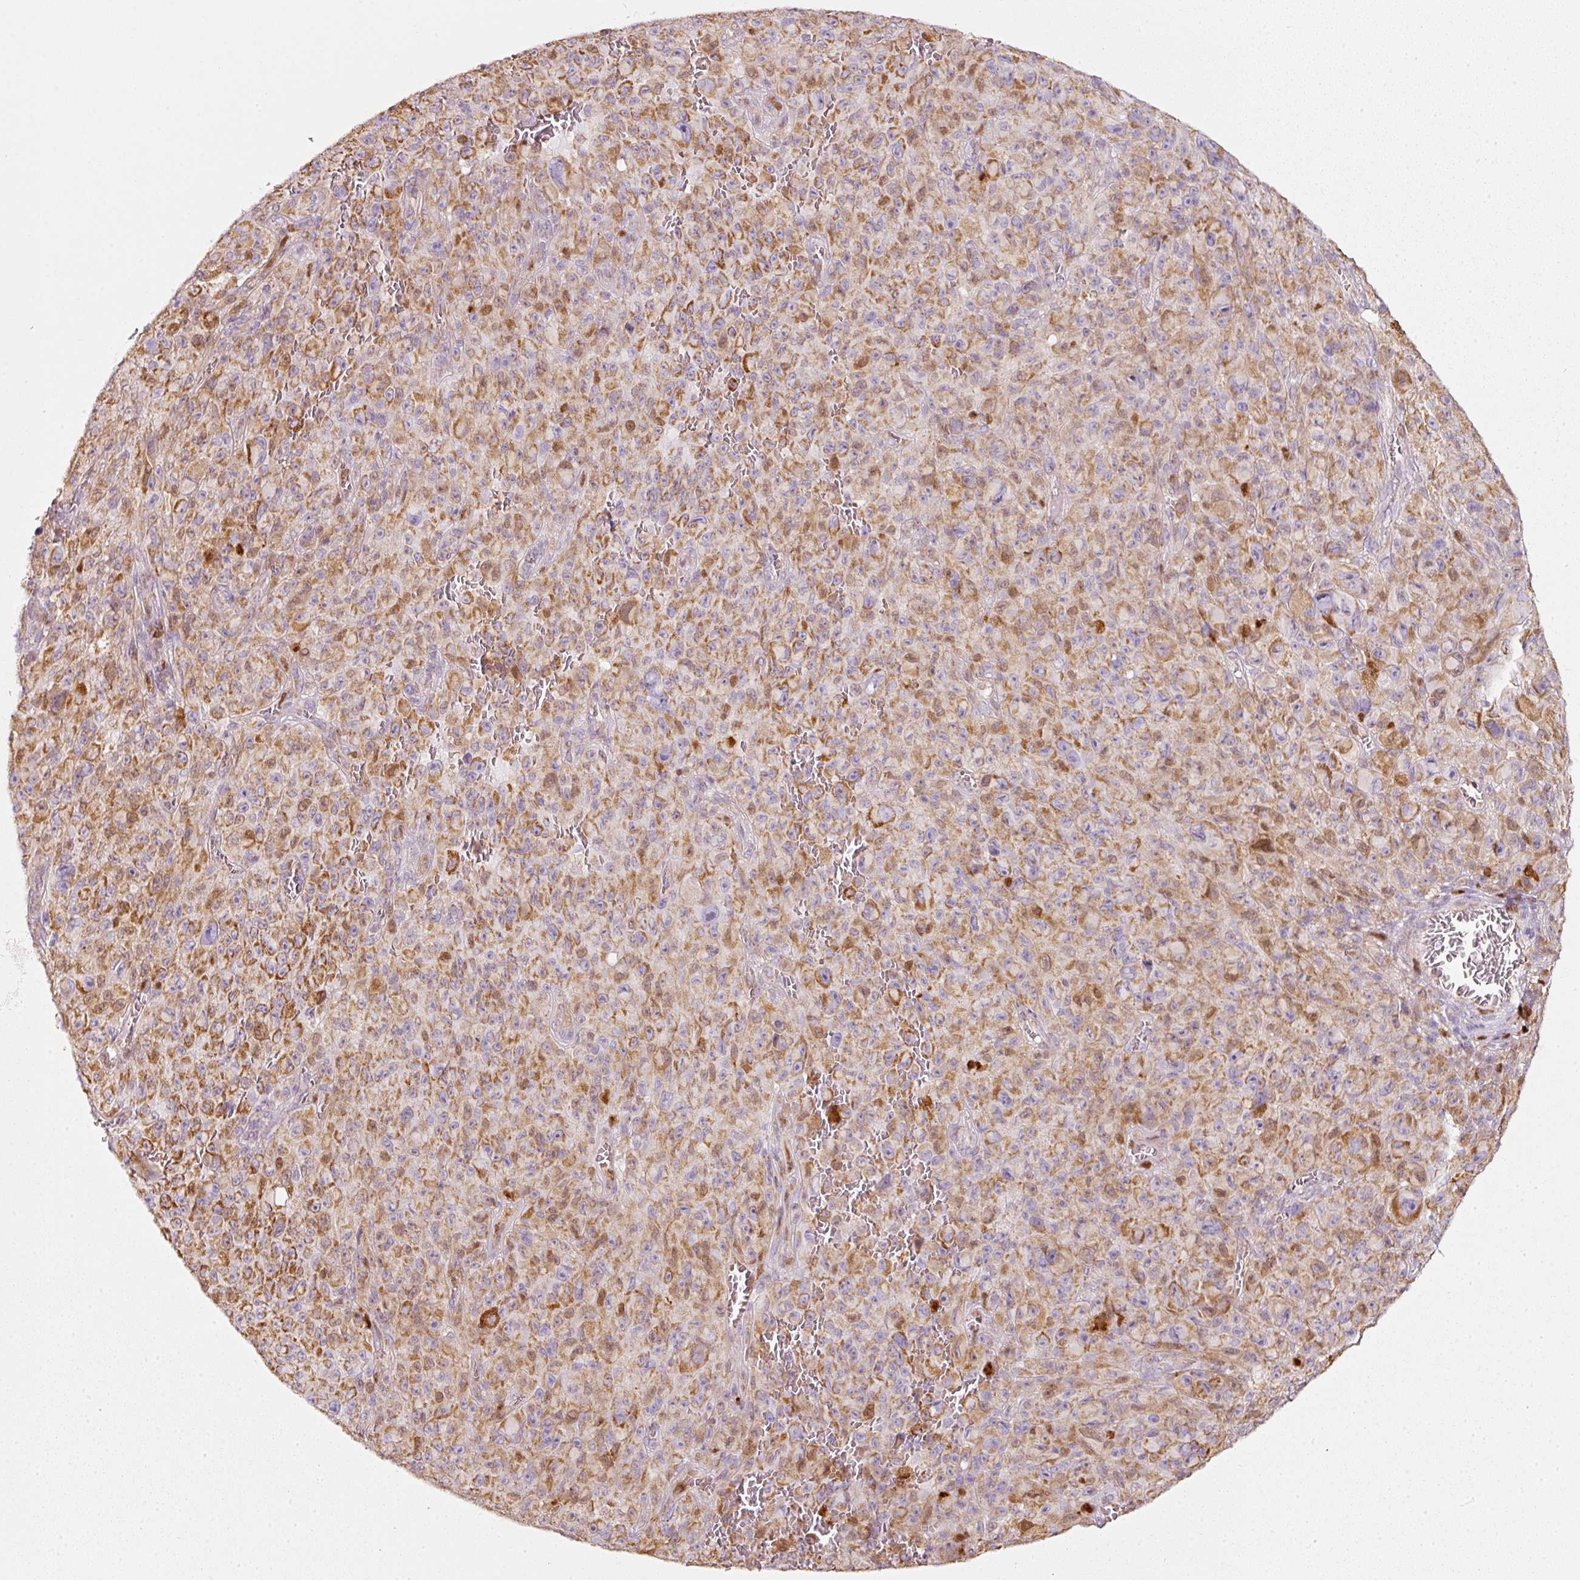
{"staining": {"intensity": "moderate", "quantity": "25%-75%", "location": "cytoplasmic/membranous"}, "tissue": "melanoma", "cell_type": "Tumor cells", "image_type": "cancer", "snomed": [{"axis": "morphology", "description": "Malignant melanoma, NOS"}, {"axis": "topography", "description": "Skin"}], "caption": "Immunohistochemical staining of human malignant melanoma shows medium levels of moderate cytoplasmic/membranous staining in approximately 25%-75% of tumor cells.", "gene": "DUT", "patient": {"sex": "female", "age": 82}}